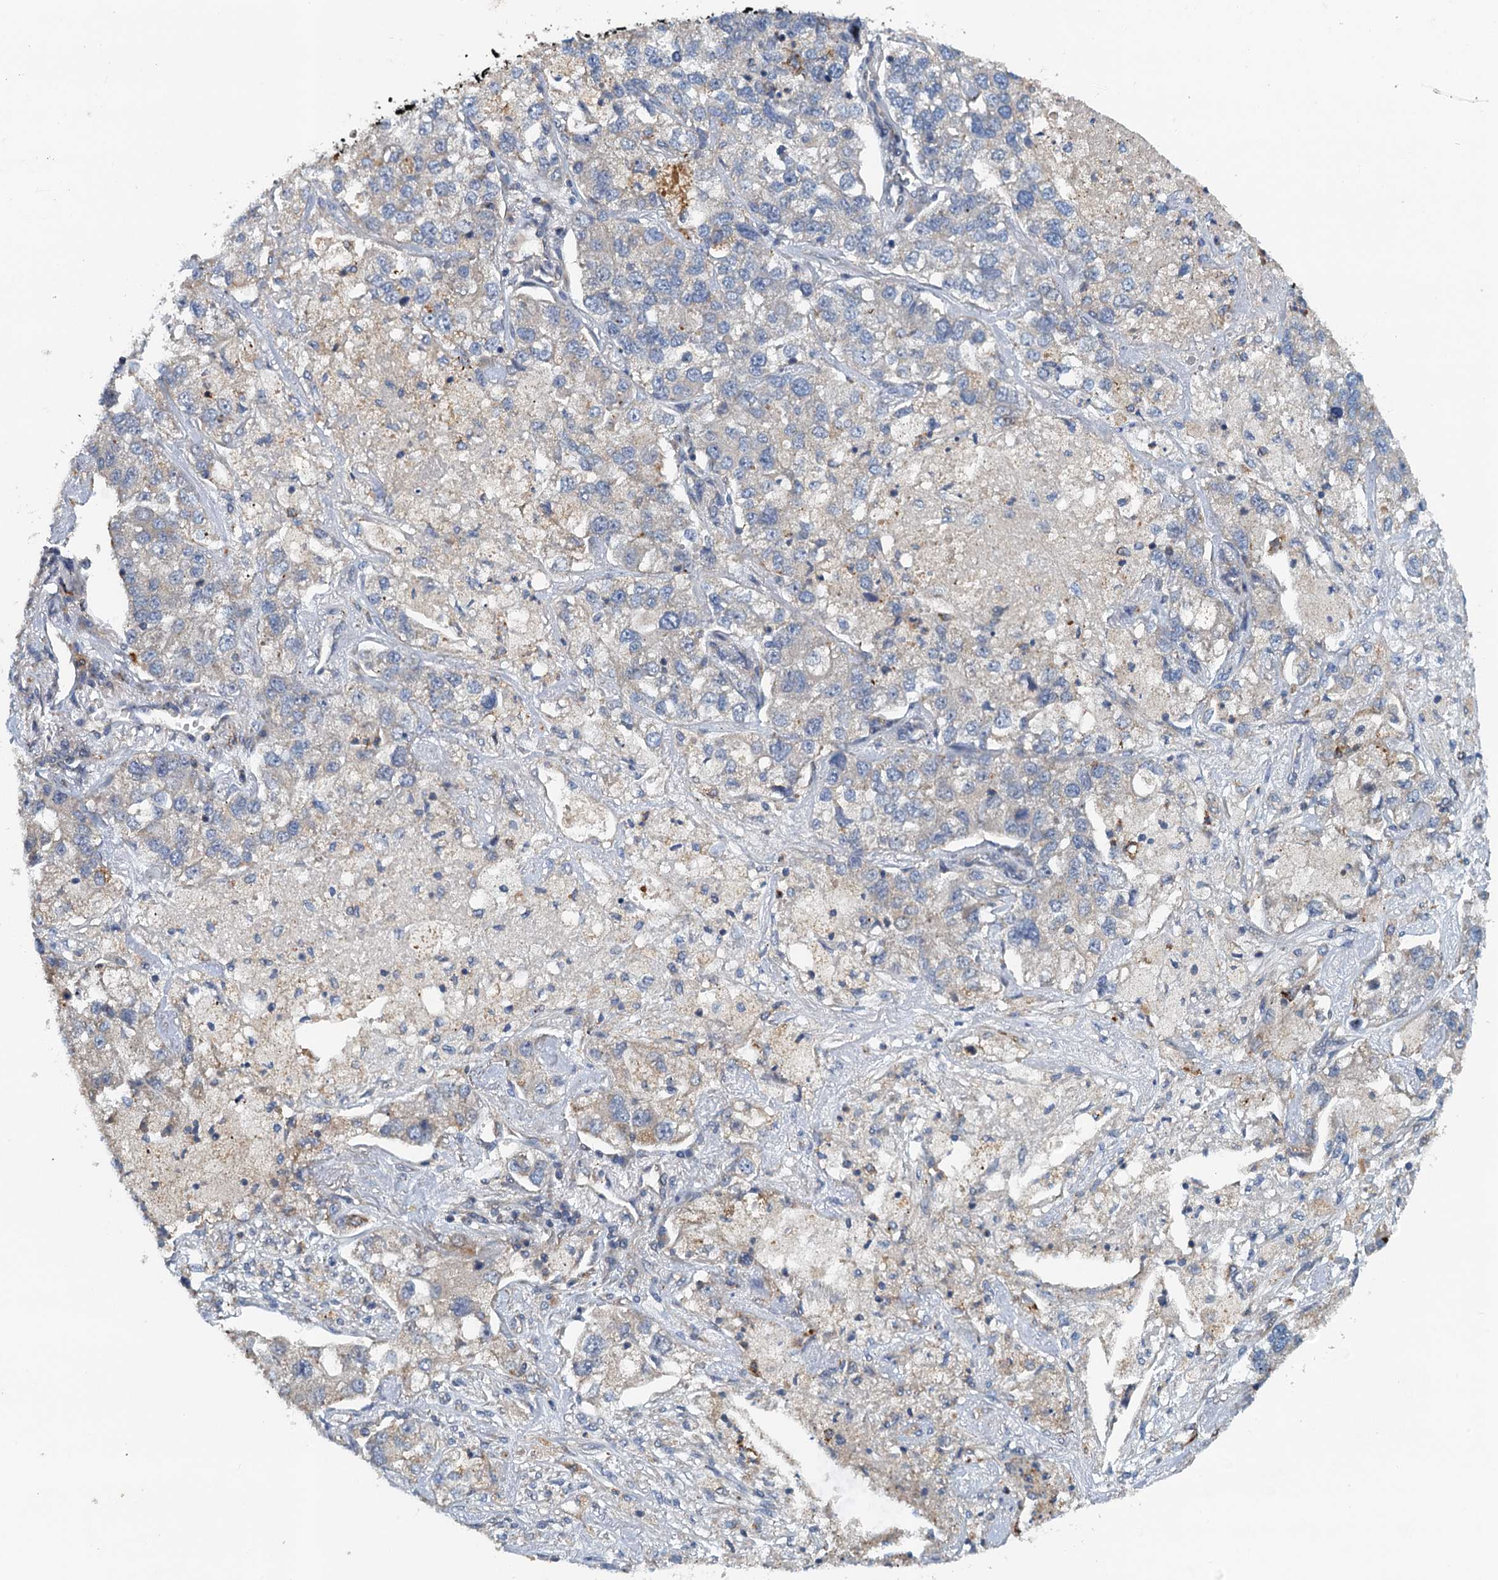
{"staining": {"intensity": "negative", "quantity": "none", "location": "none"}, "tissue": "lung cancer", "cell_type": "Tumor cells", "image_type": "cancer", "snomed": [{"axis": "morphology", "description": "Adenocarcinoma, NOS"}, {"axis": "topography", "description": "Lung"}], "caption": "Lung cancer was stained to show a protein in brown. There is no significant staining in tumor cells. The staining was performed using DAB to visualize the protein expression in brown, while the nuclei were stained in blue with hematoxylin (Magnification: 20x).", "gene": "ZNF606", "patient": {"sex": "male", "age": 49}}